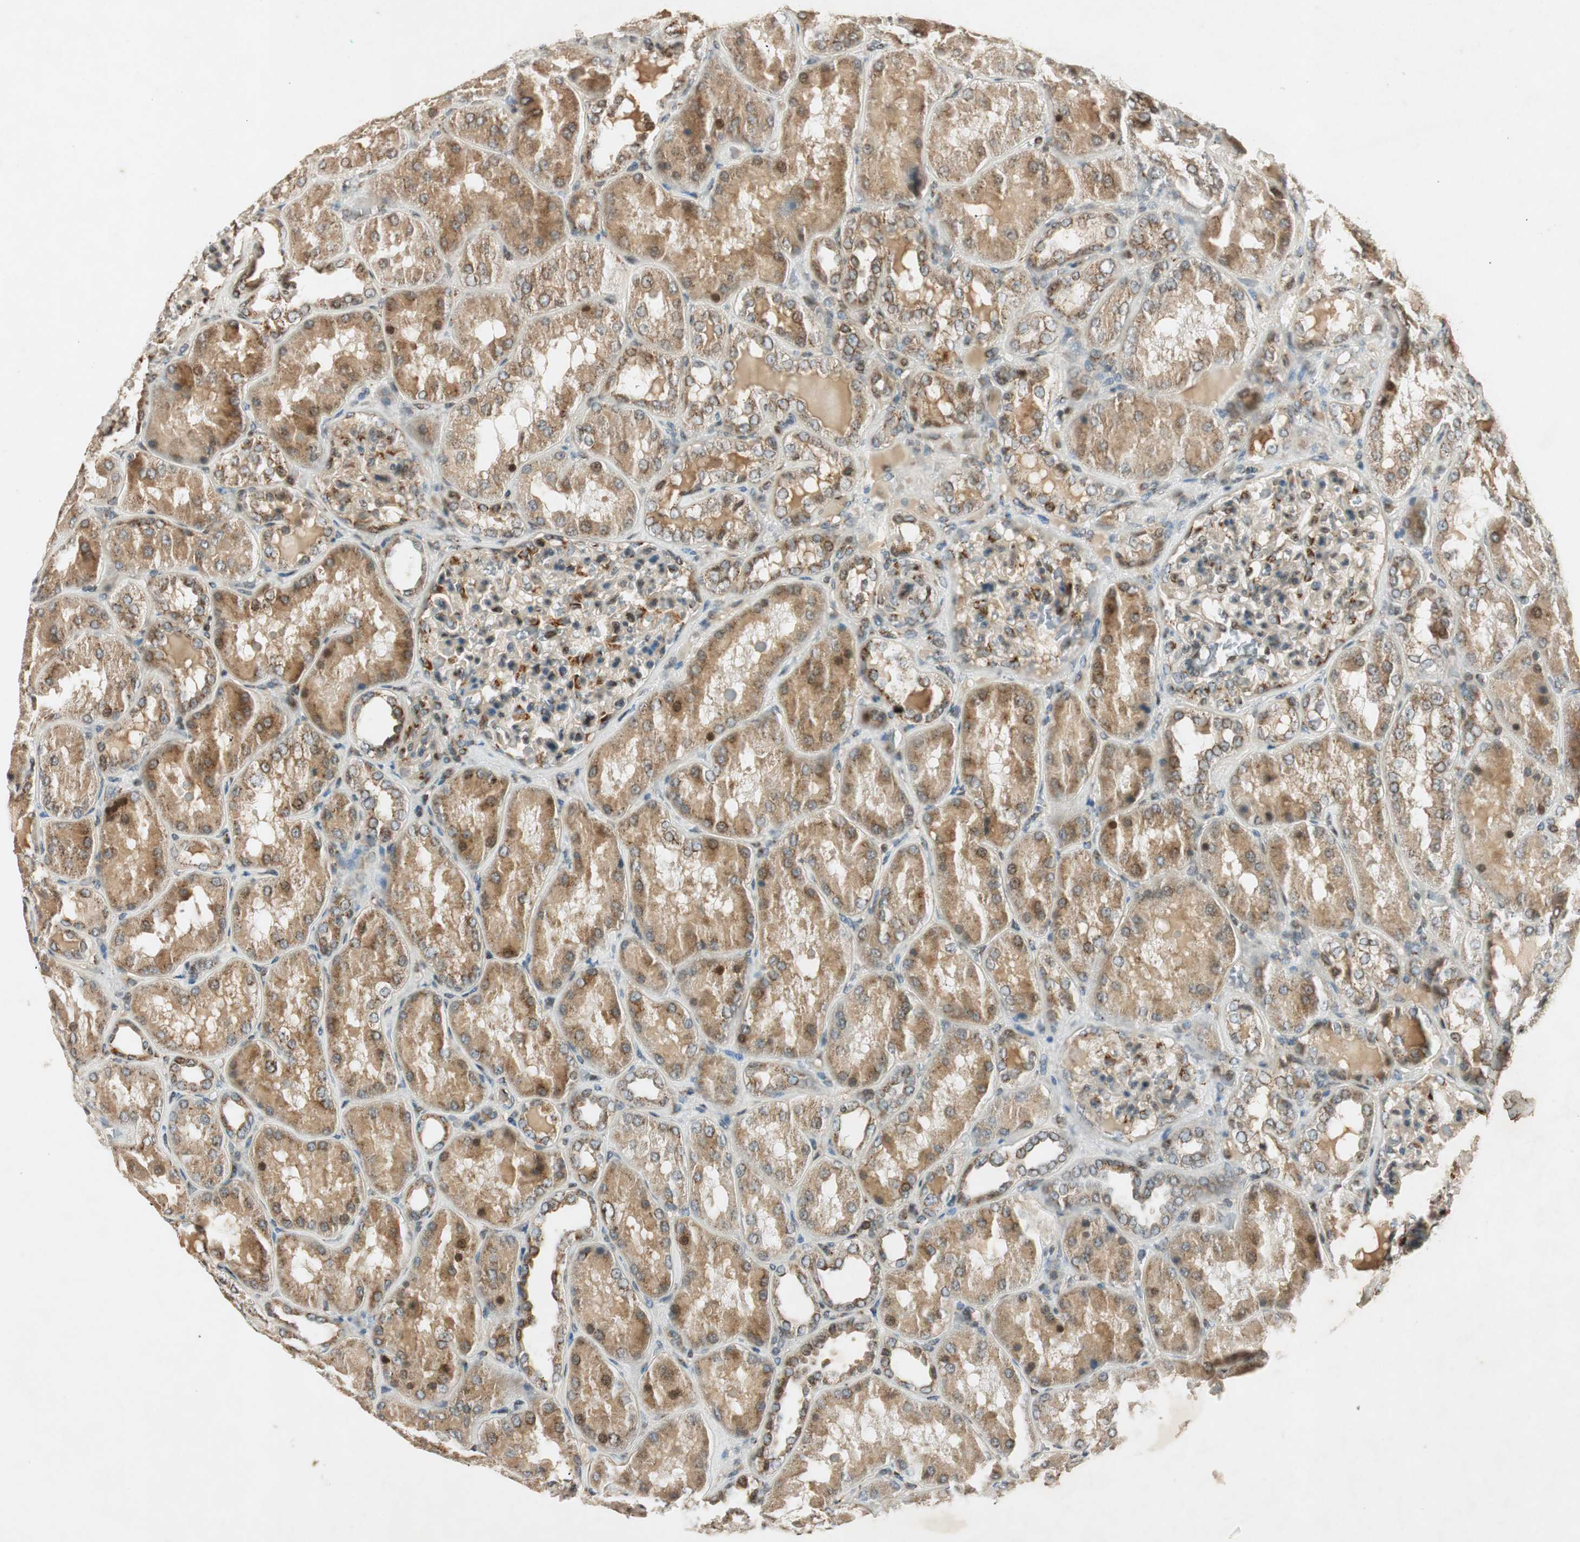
{"staining": {"intensity": "weak", "quantity": "<25%", "location": "cytoplasmic/membranous"}, "tissue": "kidney", "cell_type": "Cells in glomeruli", "image_type": "normal", "snomed": [{"axis": "morphology", "description": "Normal tissue, NOS"}, {"axis": "topography", "description": "Kidney"}], "caption": "This is an IHC image of unremarkable human kidney. There is no positivity in cells in glomeruli.", "gene": "NEO1", "patient": {"sex": "female", "age": 56}}